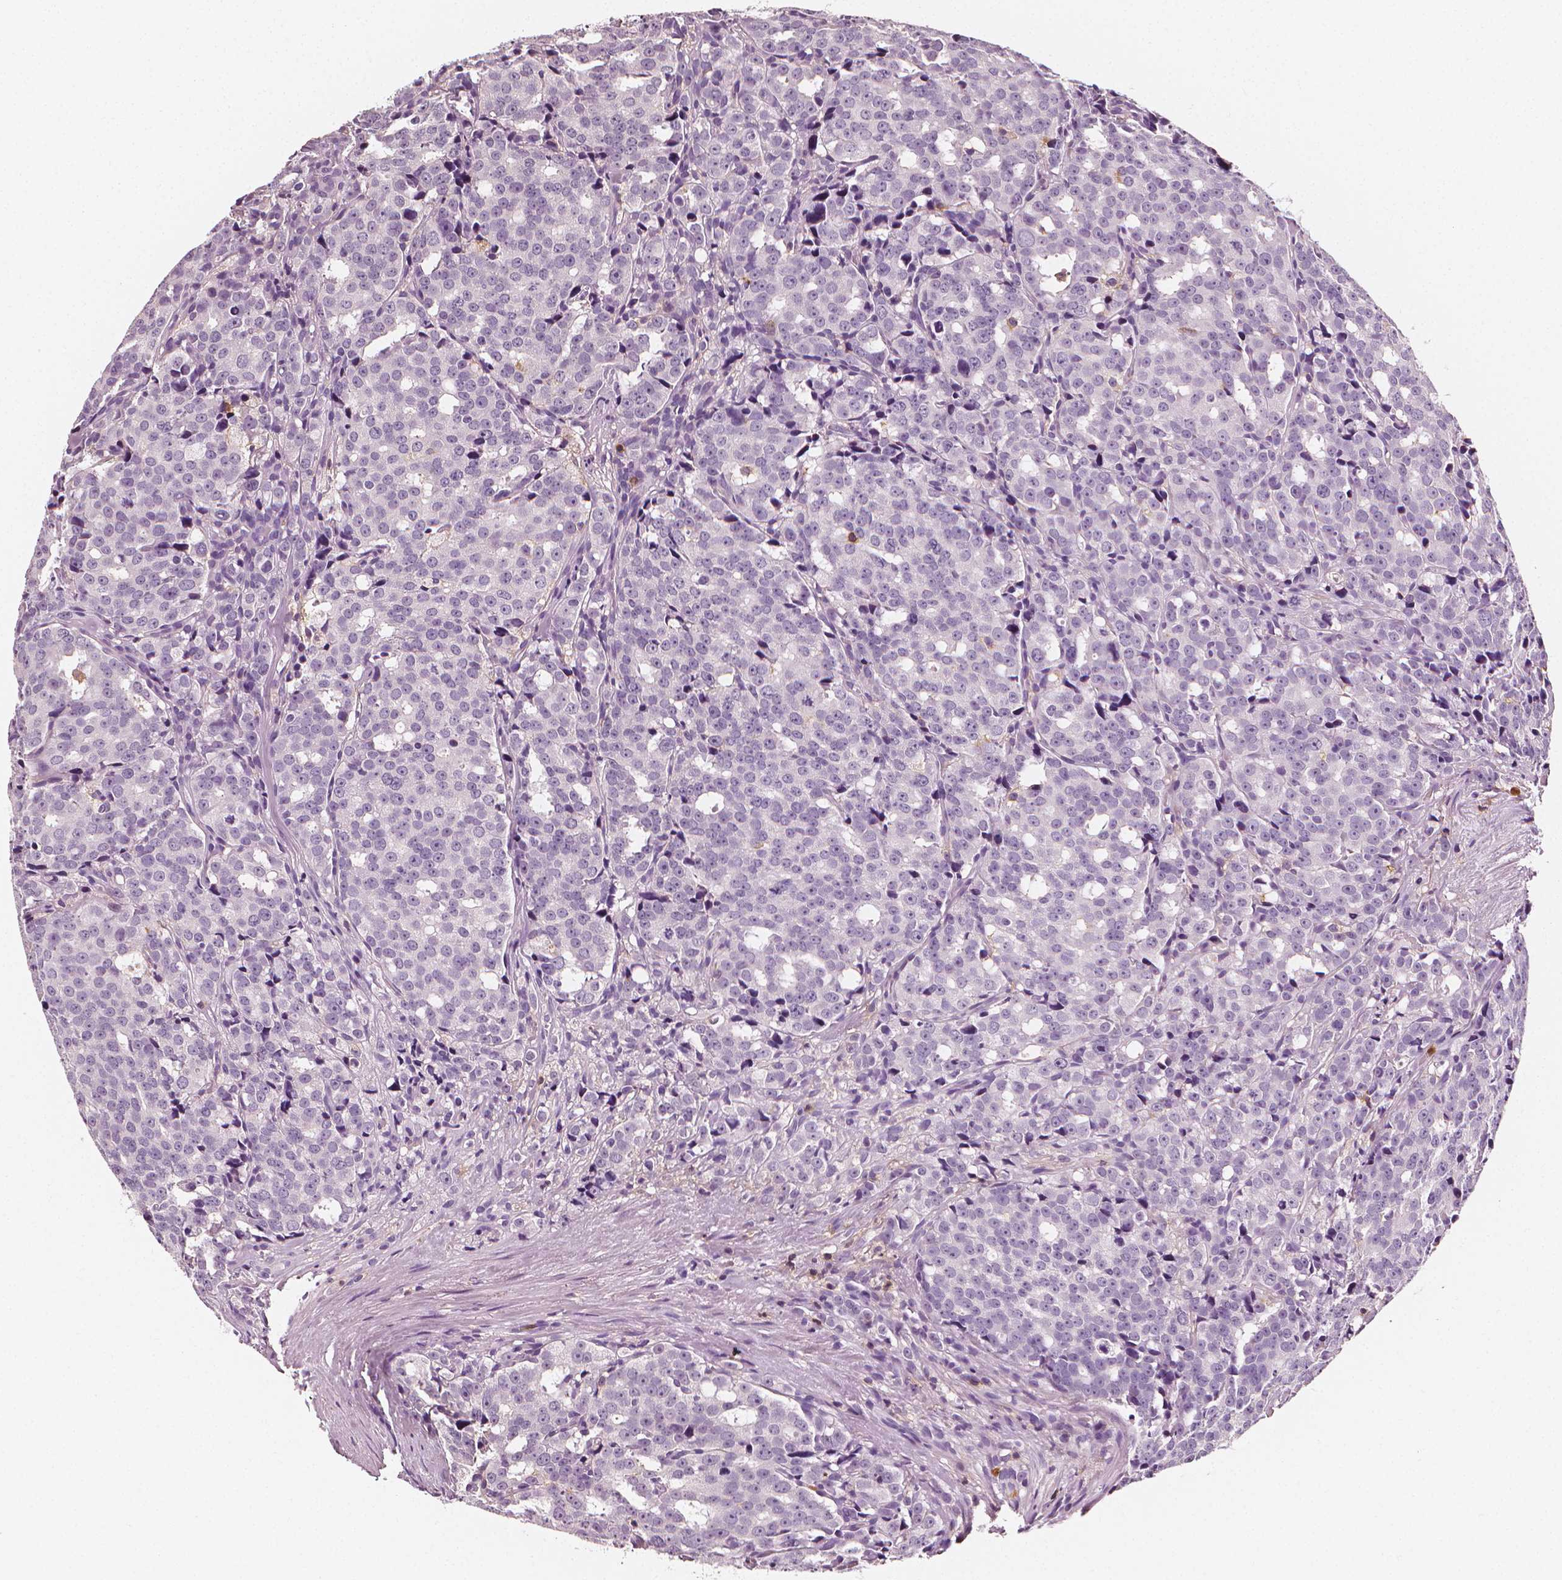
{"staining": {"intensity": "negative", "quantity": "none", "location": "none"}, "tissue": "prostate cancer", "cell_type": "Tumor cells", "image_type": "cancer", "snomed": [{"axis": "morphology", "description": "Adenocarcinoma, High grade"}, {"axis": "topography", "description": "Prostate"}], "caption": "Immunohistochemical staining of prostate cancer reveals no significant positivity in tumor cells. Brightfield microscopy of immunohistochemistry (IHC) stained with DAB (3,3'-diaminobenzidine) (brown) and hematoxylin (blue), captured at high magnification.", "gene": "PTPRC", "patient": {"sex": "male", "age": 53}}